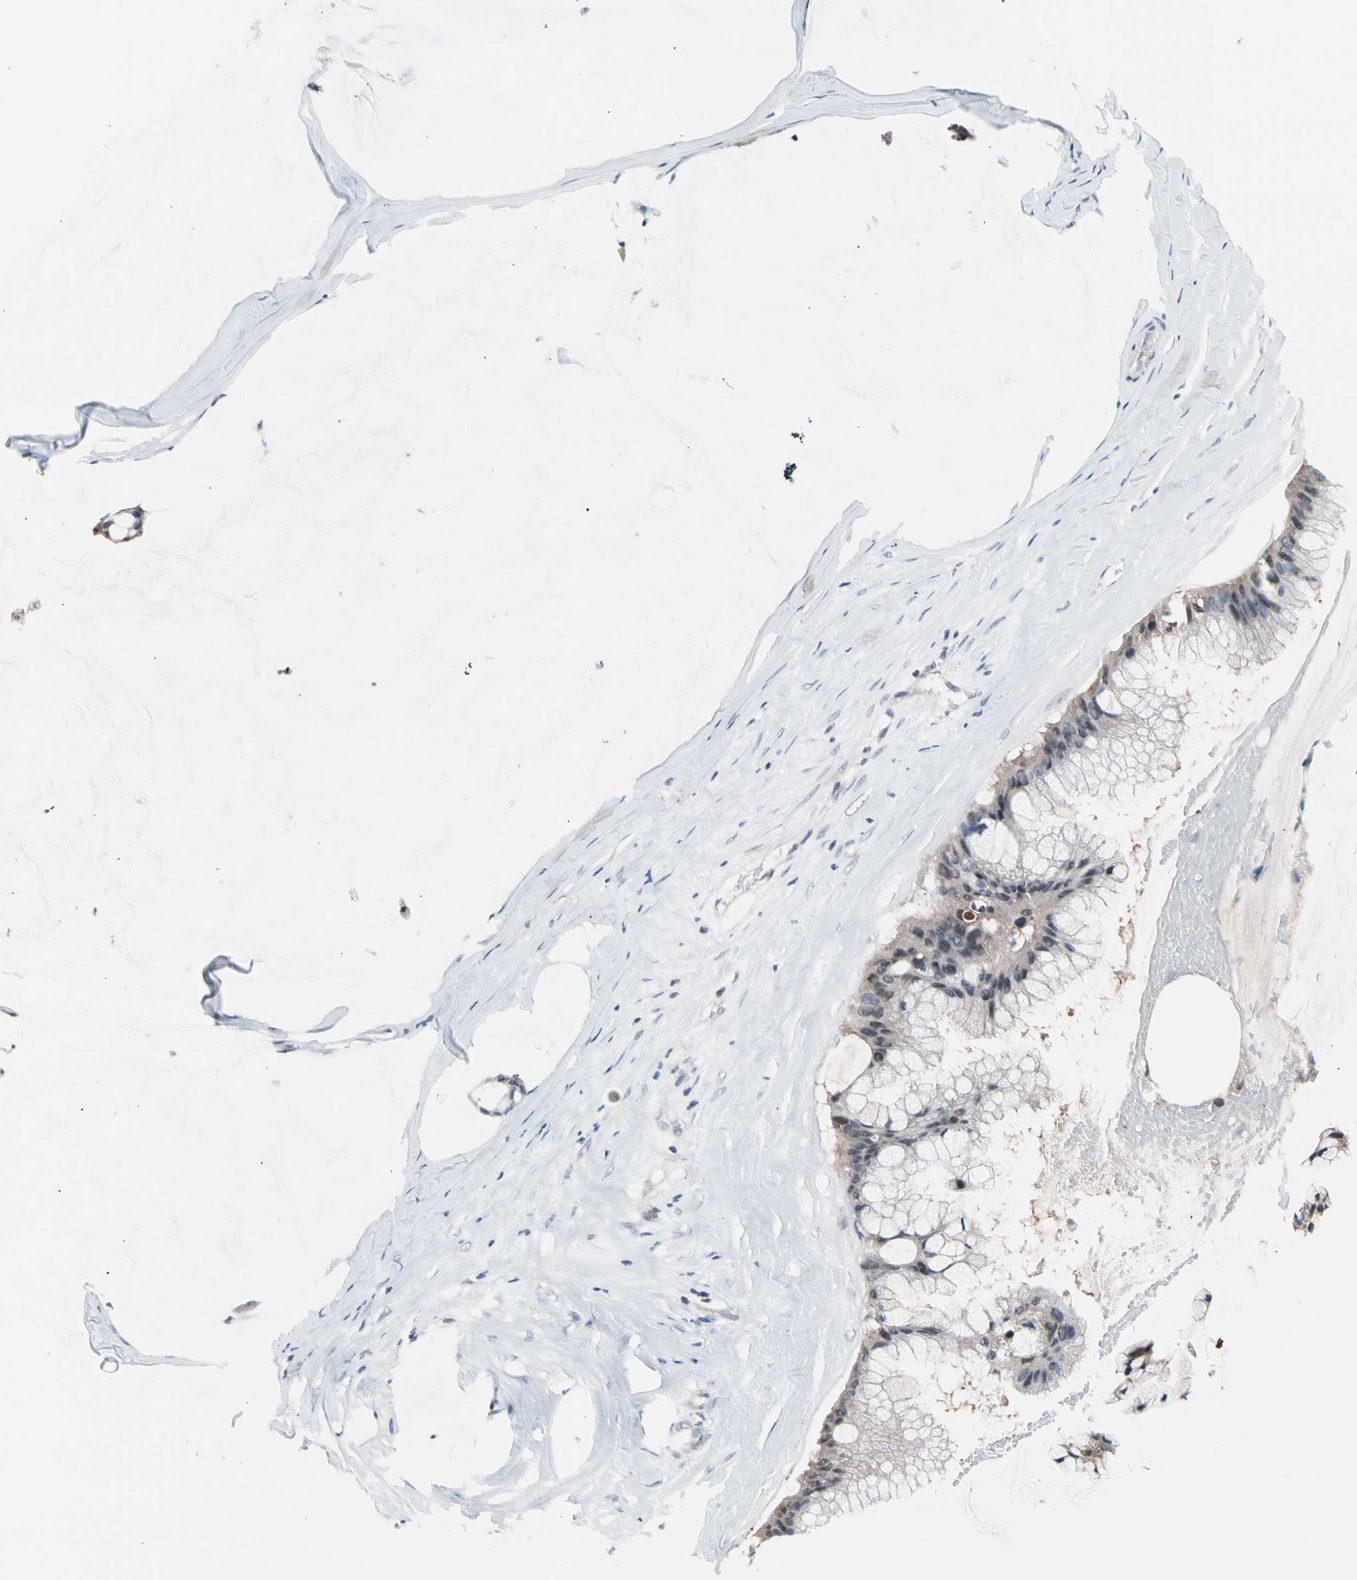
{"staining": {"intensity": "weak", "quantity": "<25%", "location": "cytoplasmic/membranous"}, "tissue": "ovarian cancer", "cell_type": "Tumor cells", "image_type": "cancer", "snomed": [{"axis": "morphology", "description": "Cystadenocarcinoma, mucinous, NOS"}, {"axis": "topography", "description": "Ovary"}], "caption": "The micrograph demonstrates no staining of tumor cells in ovarian cancer.", "gene": "PSMA2", "patient": {"sex": "female", "age": 39}}